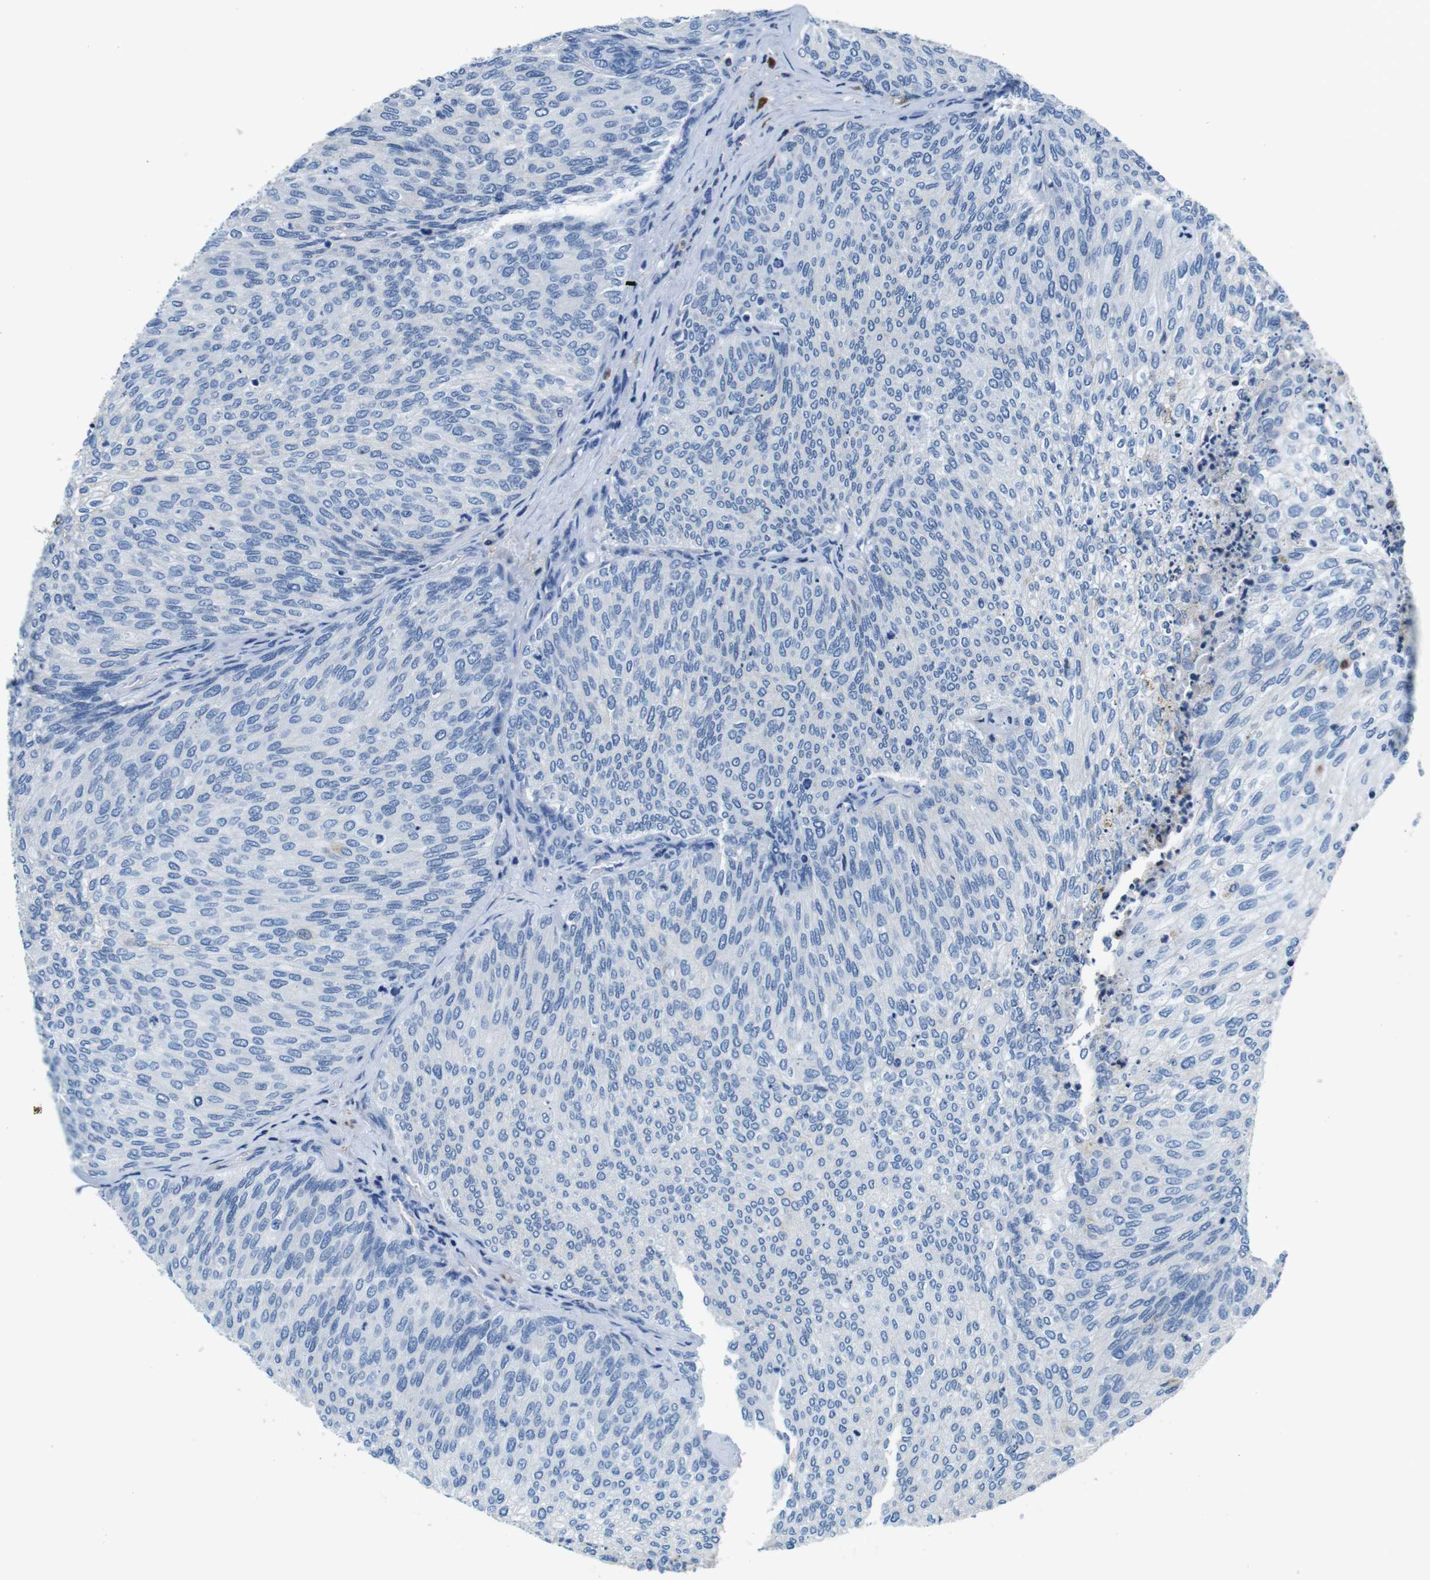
{"staining": {"intensity": "negative", "quantity": "none", "location": "none"}, "tissue": "urothelial cancer", "cell_type": "Tumor cells", "image_type": "cancer", "snomed": [{"axis": "morphology", "description": "Urothelial carcinoma, Low grade"}, {"axis": "topography", "description": "Urinary bladder"}], "caption": "Urothelial carcinoma (low-grade) was stained to show a protein in brown. There is no significant positivity in tumor cells.", "gene": "IGKC", "patient": {"sex": "female", "age": 79}}